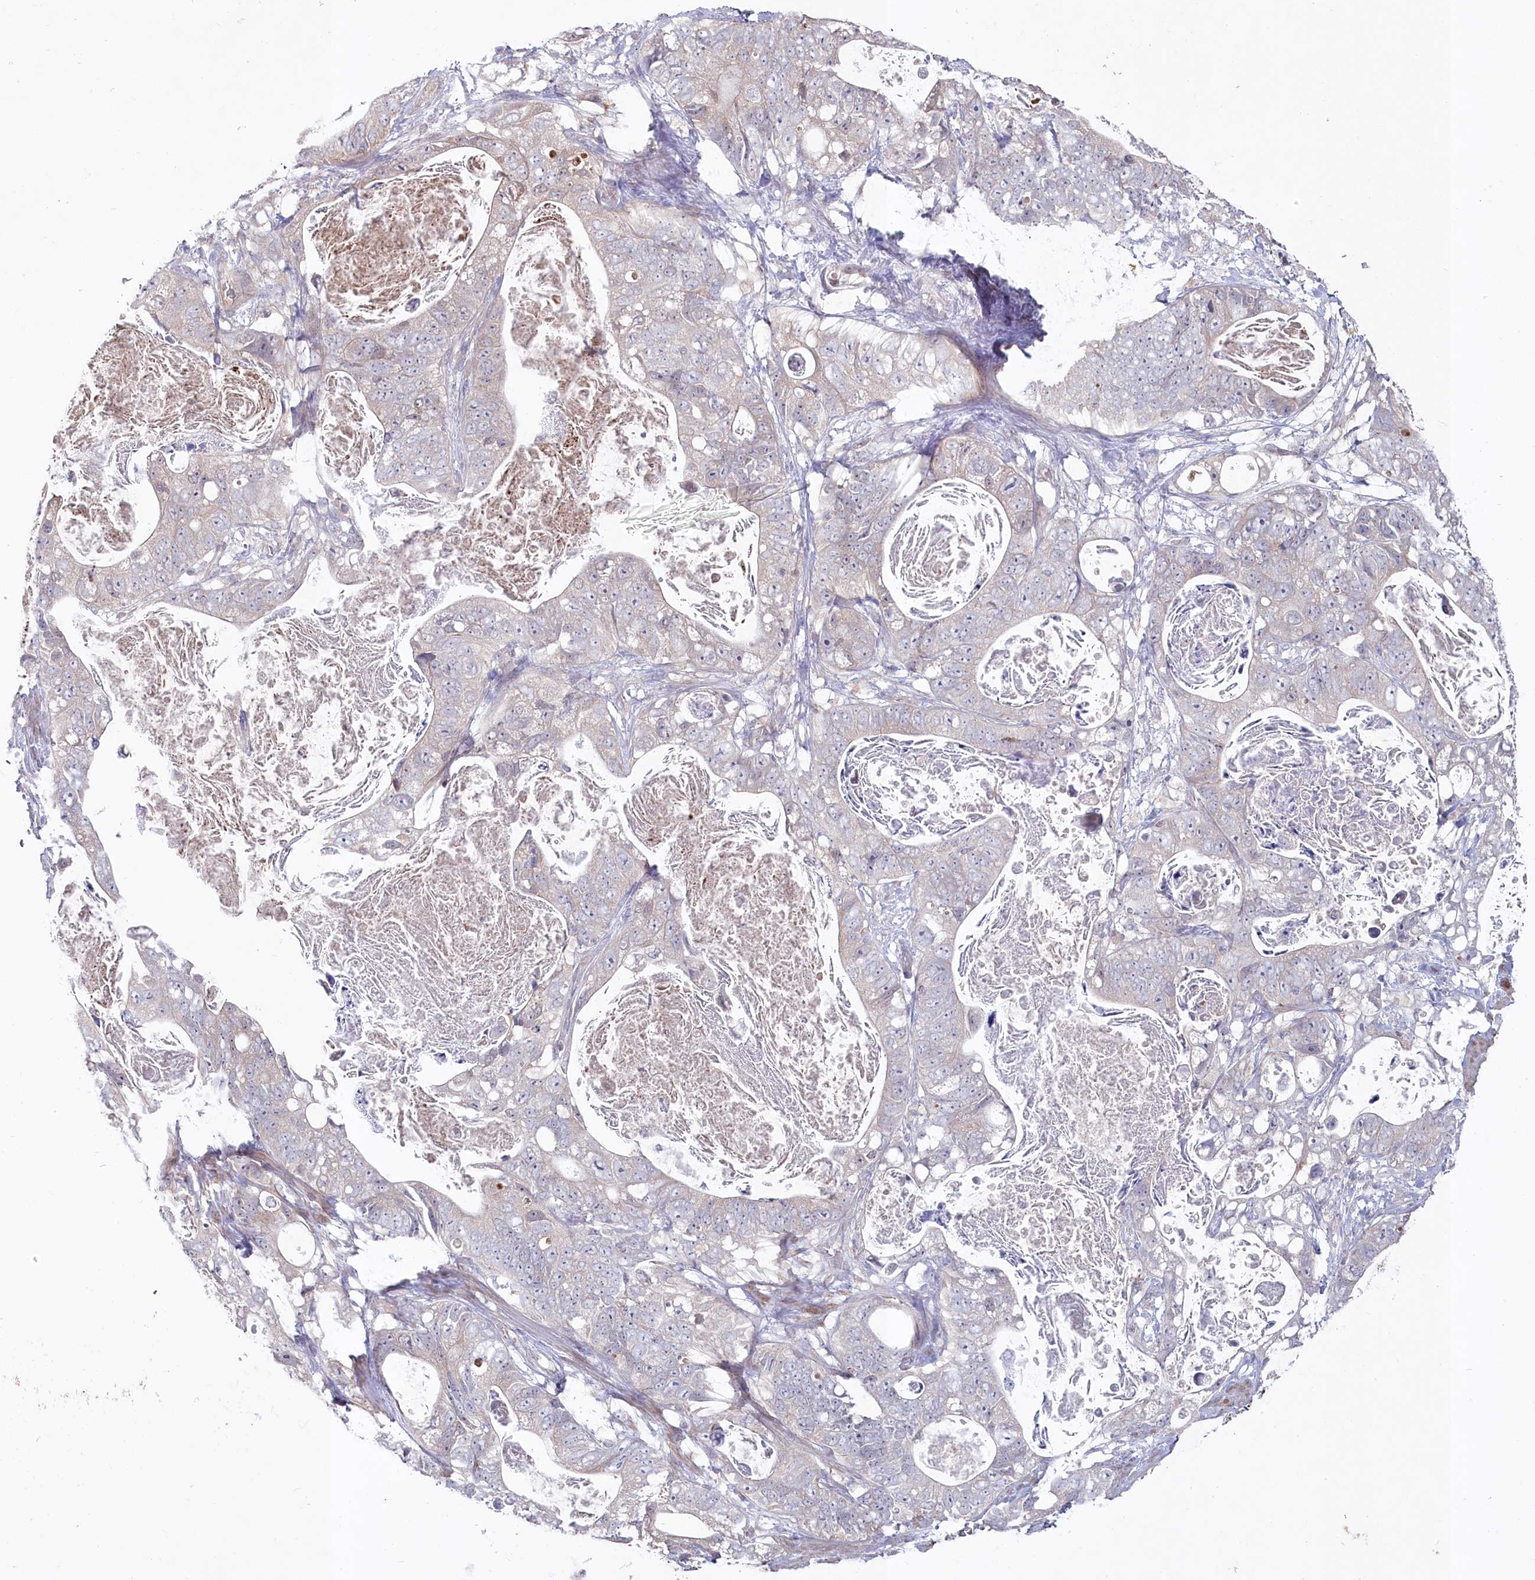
{"staining": {"intensity": "negative", "quantity": "none", "location": "none"}, "tissue": "stomach cancer", "cell_type": "Tumor cells", "image_type": "cancer", "snomed": [{"axis": "morphology", "description": "Normal tissue, NOS"}, {"axis": "morphology", "description": "Adenocarcinoma, NOS"}, {"axis": "topography", "description": "Stomach"}], "caption": "An immunohistochemistry image of adenocarcinoma (stomach) is shown. There is no staining in tumor cells of adenocarcinoma (stomach).", "gene": "AAMDC", "patient": {"sex": "female", "age": 89}}